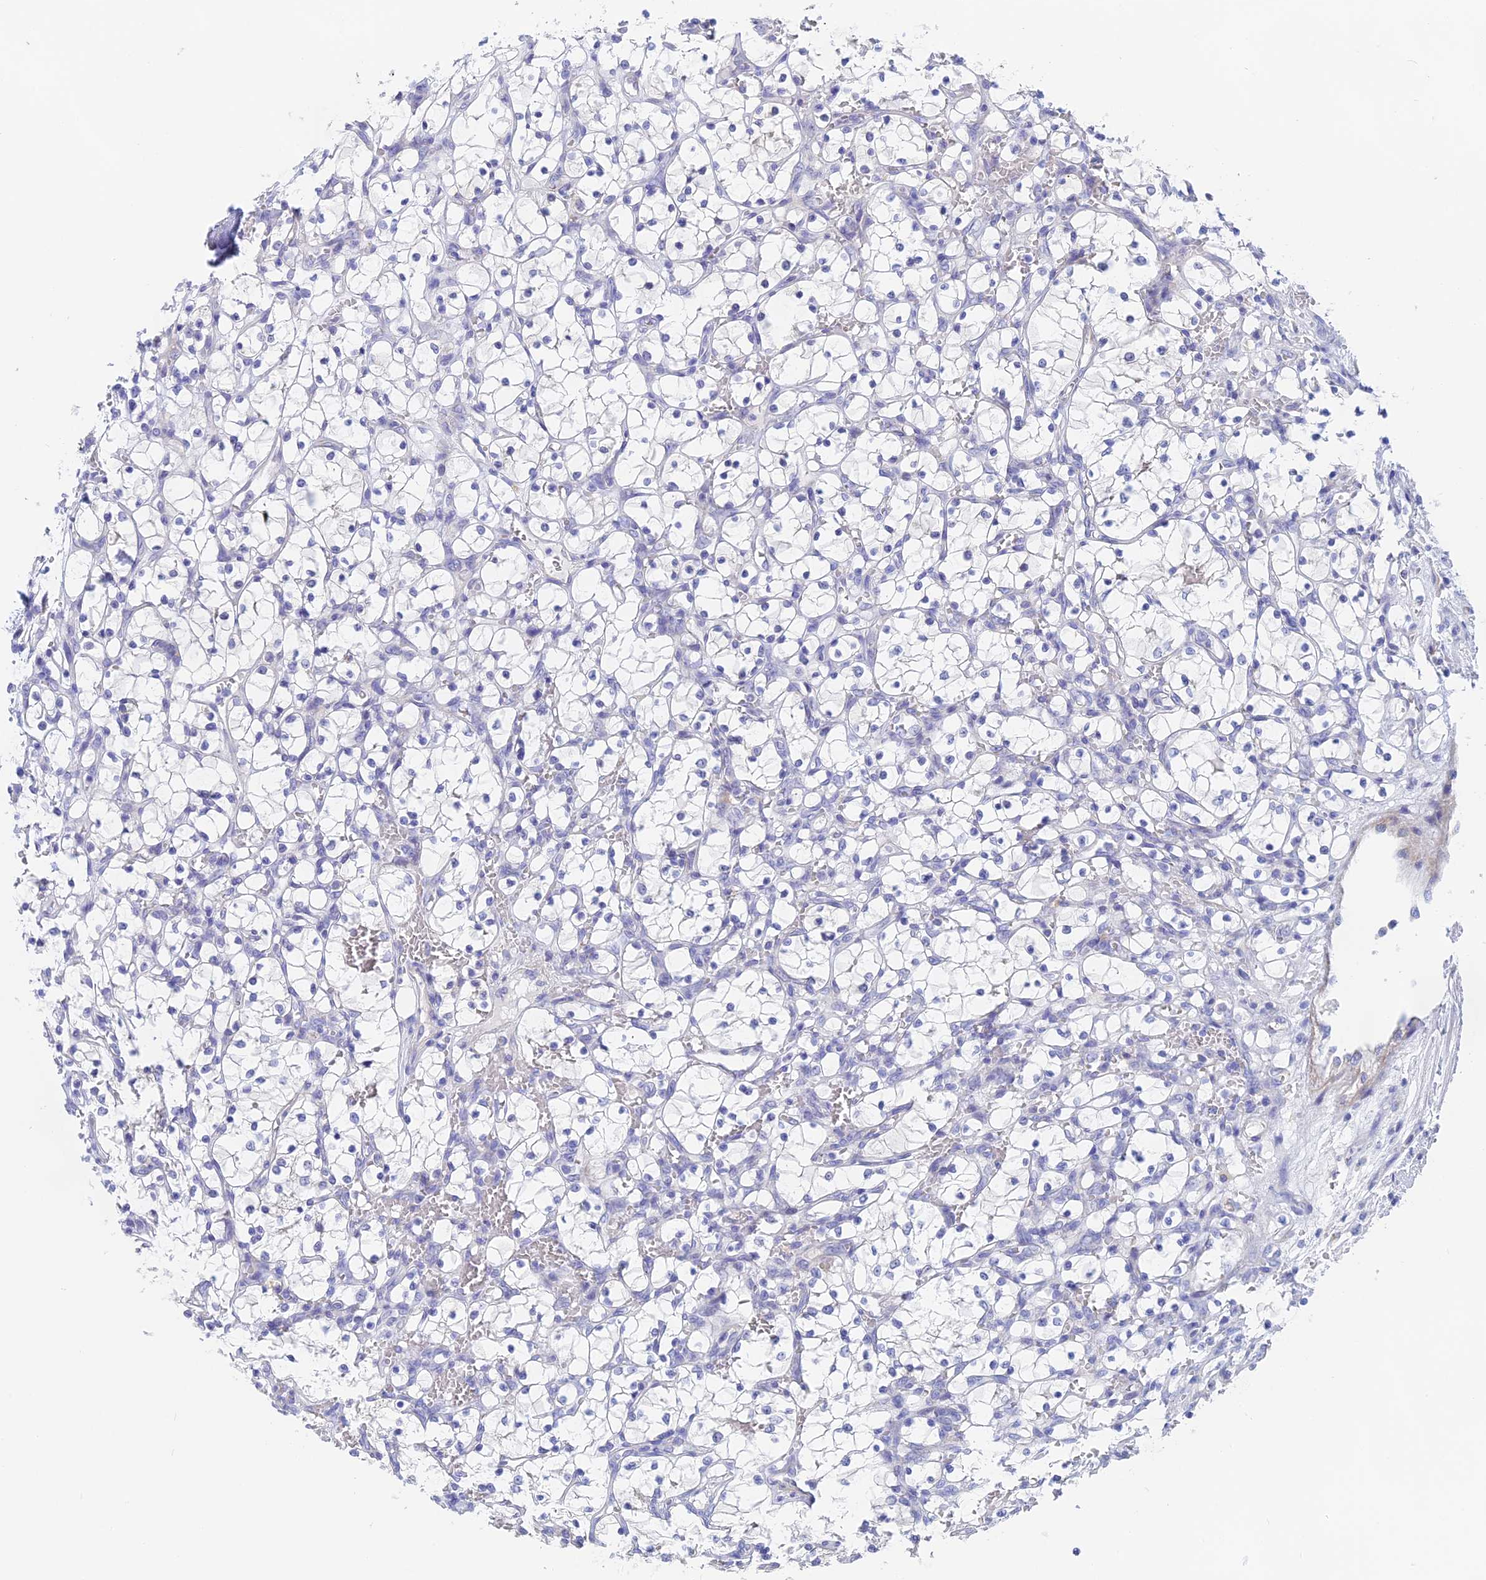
{"staining": {"intensity": "negative", "quantity": "none", "location": "none"}, "tissue": "renal cancer", "cell_type": "Tumor cells", "image_type": "cancer", "snomed": [{"axis": "morphology", "description": "Adenocarcinoma, NOS"}, {"axis": "topography", "description": "Kidney"}], "caption": "Protein analysis of renal cancer (adenocarcinoma) shows no significant expression in tumor cells.", "gene": "GLB1L", "patient": {"sex": "female", "age": 69}}